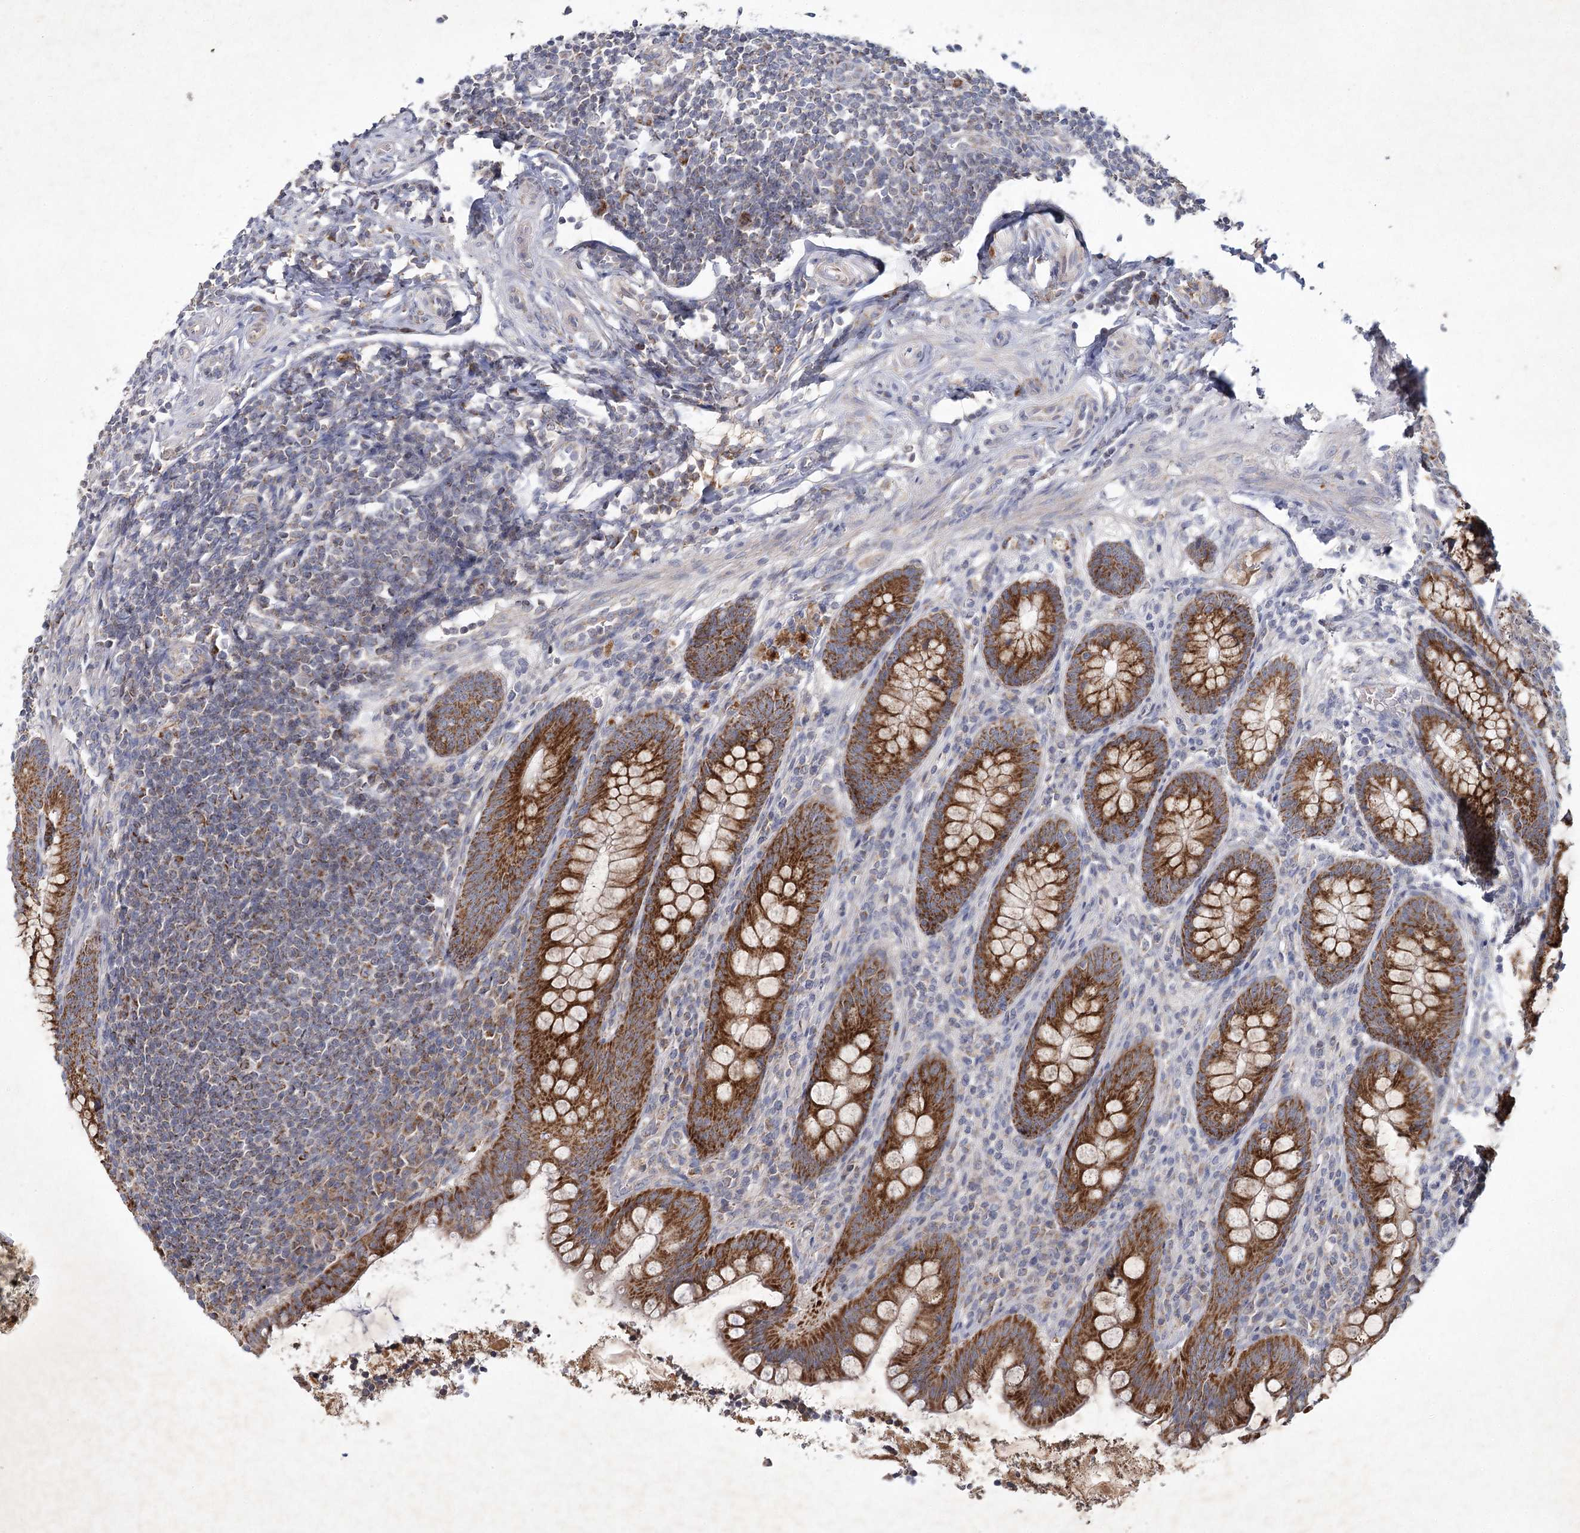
{"staining": {"intensity": "strong", "quantity": ">75%", "location": "cytoplasmic/membranous"}, "tissue": "appendix", "cell_type": "Glandular cells", "image_type": "normal", "snomed": [{"axis": "morphology", "description": "Normal tissue, NOS"}, {"axis": "topography", "description": "Appendix"}], "caption": "An immunohistochemistry (IHC) image of unremarkable tissue is shown. Protein staining in brown shows strong cytoplasmic/membranous positivity in appendix within glandular cells.", "gene": "MRPL44", "patient": {"sex": "female", "age": 33}}